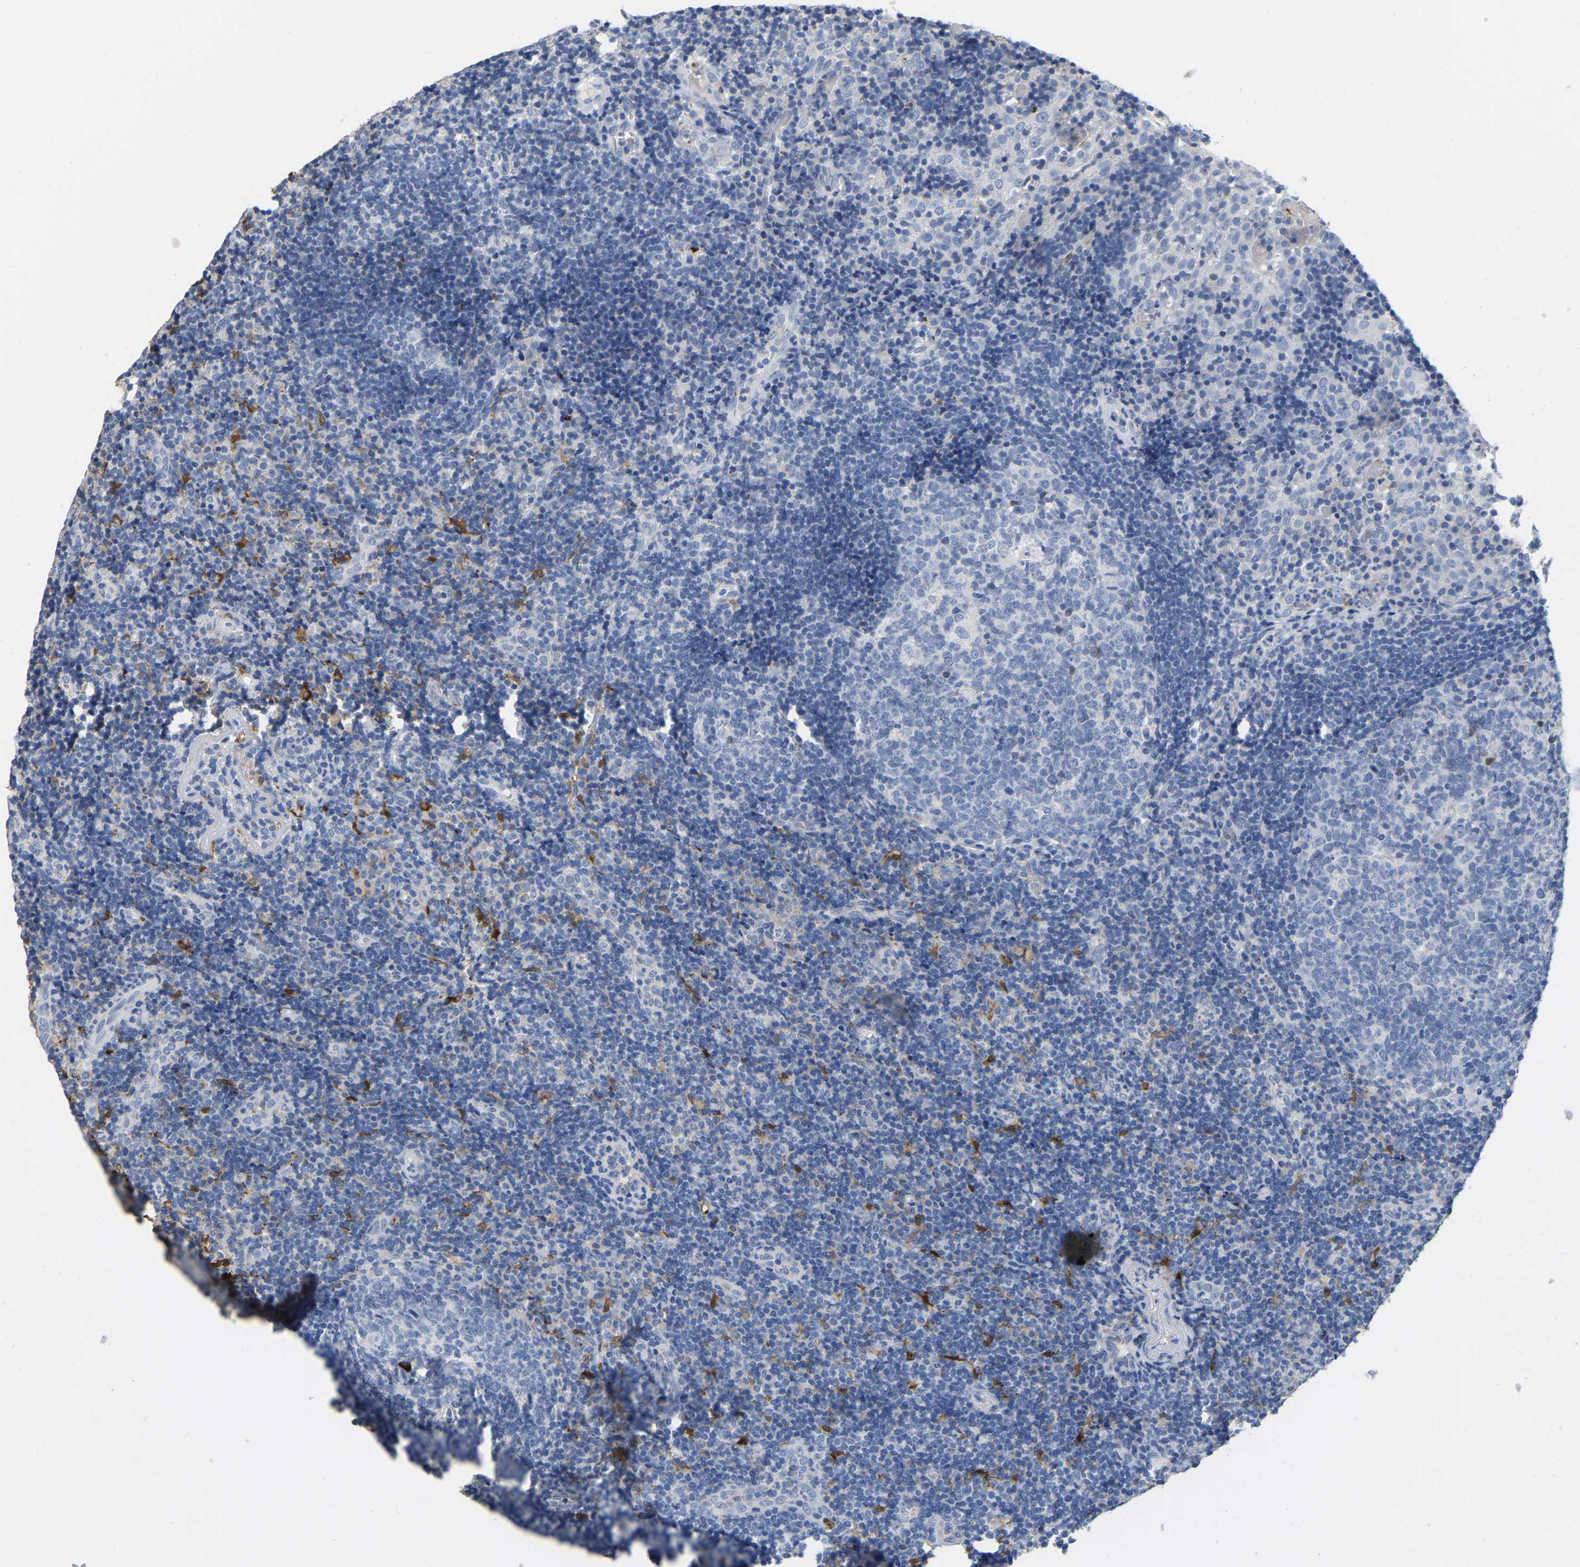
{"staining": {"intensity": "negative", "quantity": "none", "location": "none"}, "tissue": "tonsil", "cell_type": "Germinal center cells", "image_type": "normal", "snomed": [{"axis": "morphology", "description": "Normal tissue, NOS"}, {"axis": "topography", "description": "Tonsil"}], "caption": "Germinal center cells are negative for brown protein staining in unremarkable tonsil. The staining was performed using DAB to visualize the protein expression in brown, while the nuclei were stained in blue with hematoxylin (Magnification: 20x).", "gene": "ULBP2", "patient": {"sex": "female", "age": 40}}